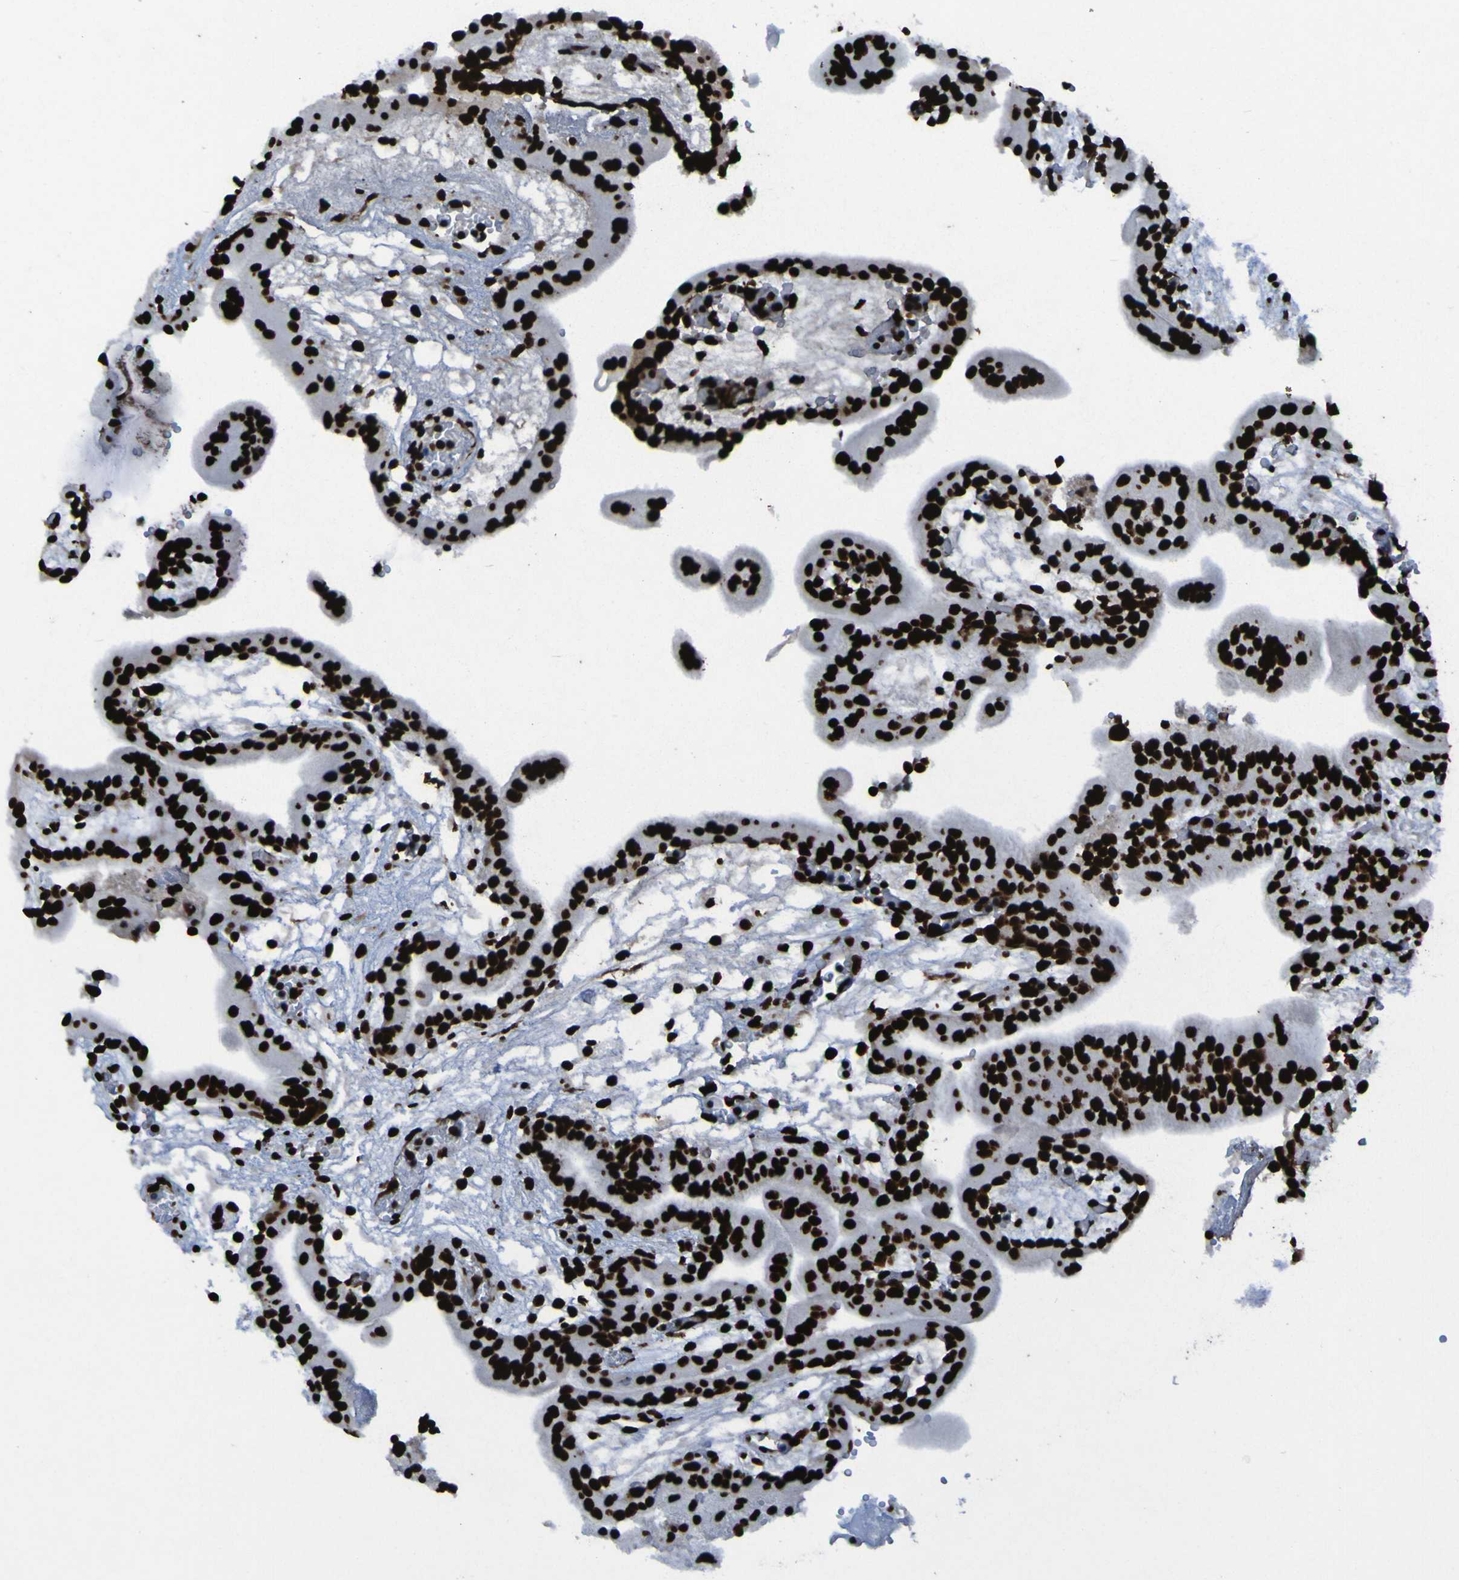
{"staining": {"intensity": "strong", "quantity": ">75%", "location": "nuclear"}, "tissue": "placenta", "cell_type": "Decidual cells", "image_type": "normal", "snomed": [{"axis": "morphology", "description": "Normal tissue, NOS"}, {"axis": "topography", "description": "Placenta"}], "caption": "High-power microscopy captured an immunohistochemistry (IHC) micrograph of normal placenta, revealing strong nuclear staining in about >75% of decidual cells.", "gene": "NPM1", "patient": {"sex": "female", "age": 18}}